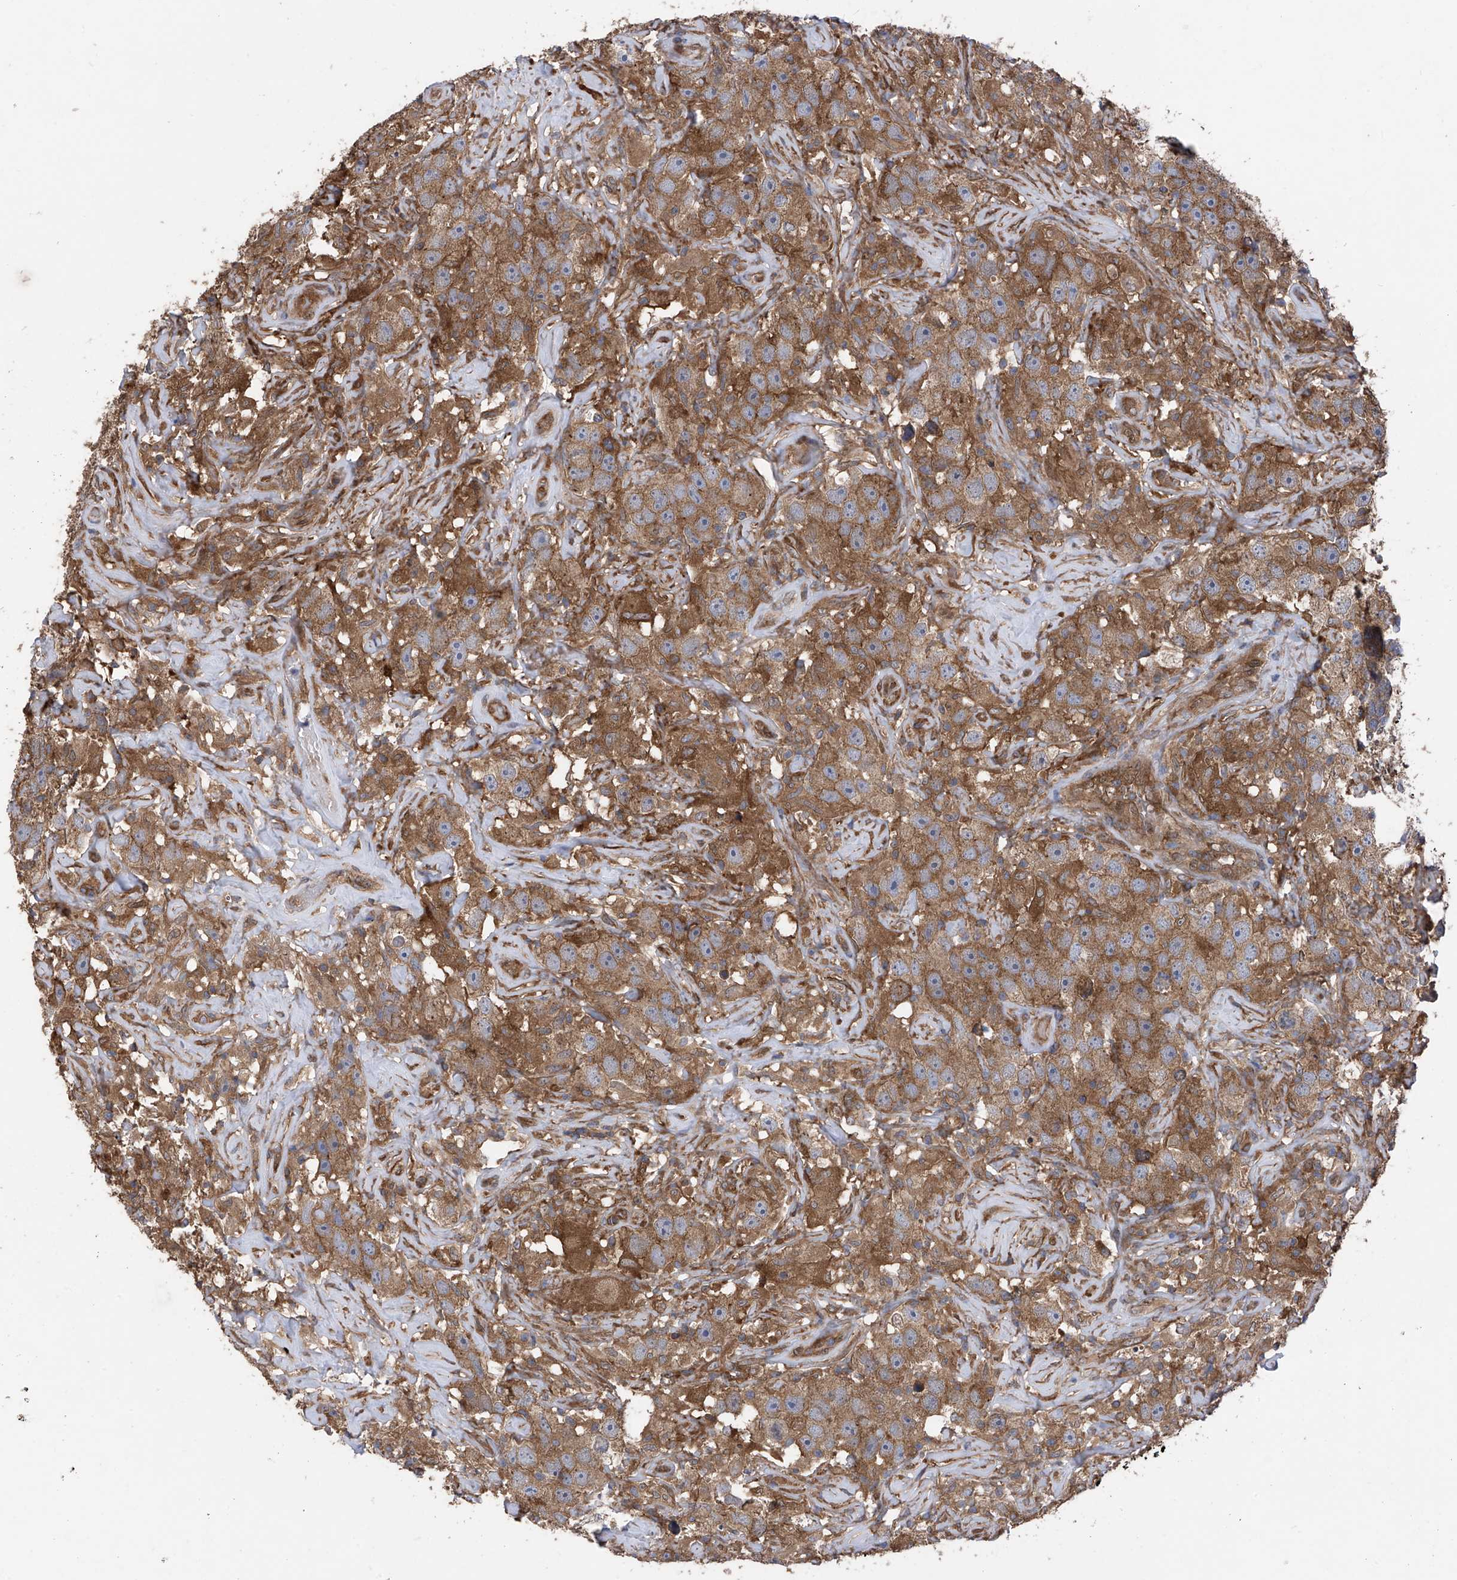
{"staining": {"intensity": "moderate", "quantity": ">75%", "location": "cytoplasmic/membranous"}, "tissue": "testis cancer", "cell_type": "Tumor cells", "image_type": "cancer", "snomed": [{"axis": "morphology", "description": "Seminoma, NOS"}, {"axis": "topography", "description": "Testis"}], "caption": "Immunohistochemical staining of human testis seminoma exhibits medium levels of moderate cytoplasmic/membranous protein positivity in about >75% of tumor cells. Using DAB (3,3'-diaminobenzidine) (brown) and hematoxylin (blue) stains, captured at high magnification using brightfield microscopy.", "gene": "CHPF", "patient": {"sex": "male", "age": 49}}